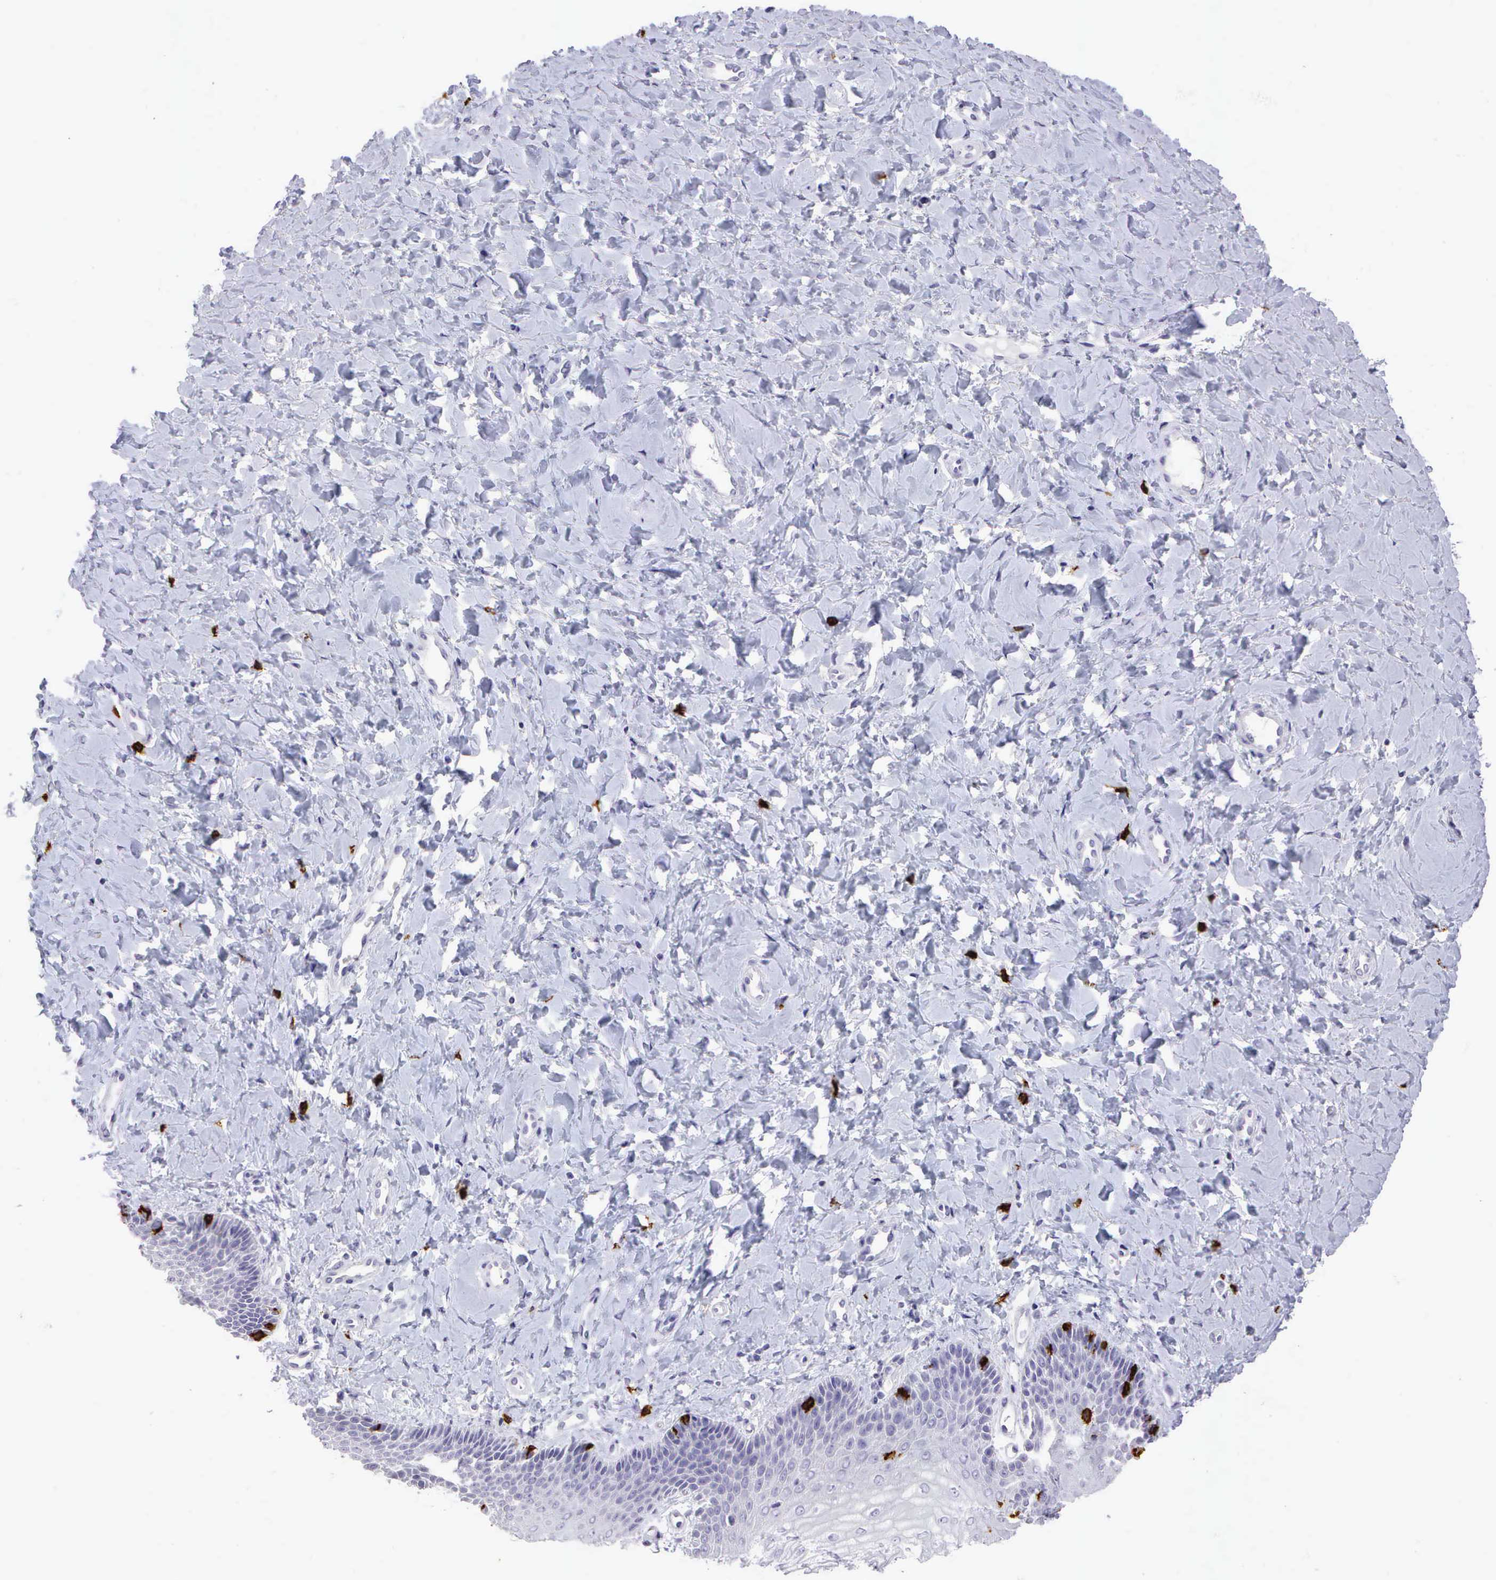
{"staining": {"intensity": "negative", "quantity": "none", "location": "none"}, "tissue": "vagina", "cell_type": "Squamous epithelial cells", "image_type": "normal", "snomed": [{"axis": "morphology", "description": "Normal tissue, NOS"}, {"axis": "topography", "description": "Vagina"}], "caption": "This is an immunohistochemistry (IHC) micrograph of unremarkable human vagina. There is no positivity in squamous epithelial cells.", "gene": "CD8A", "patient": {"sex": "female", "age": 68}}